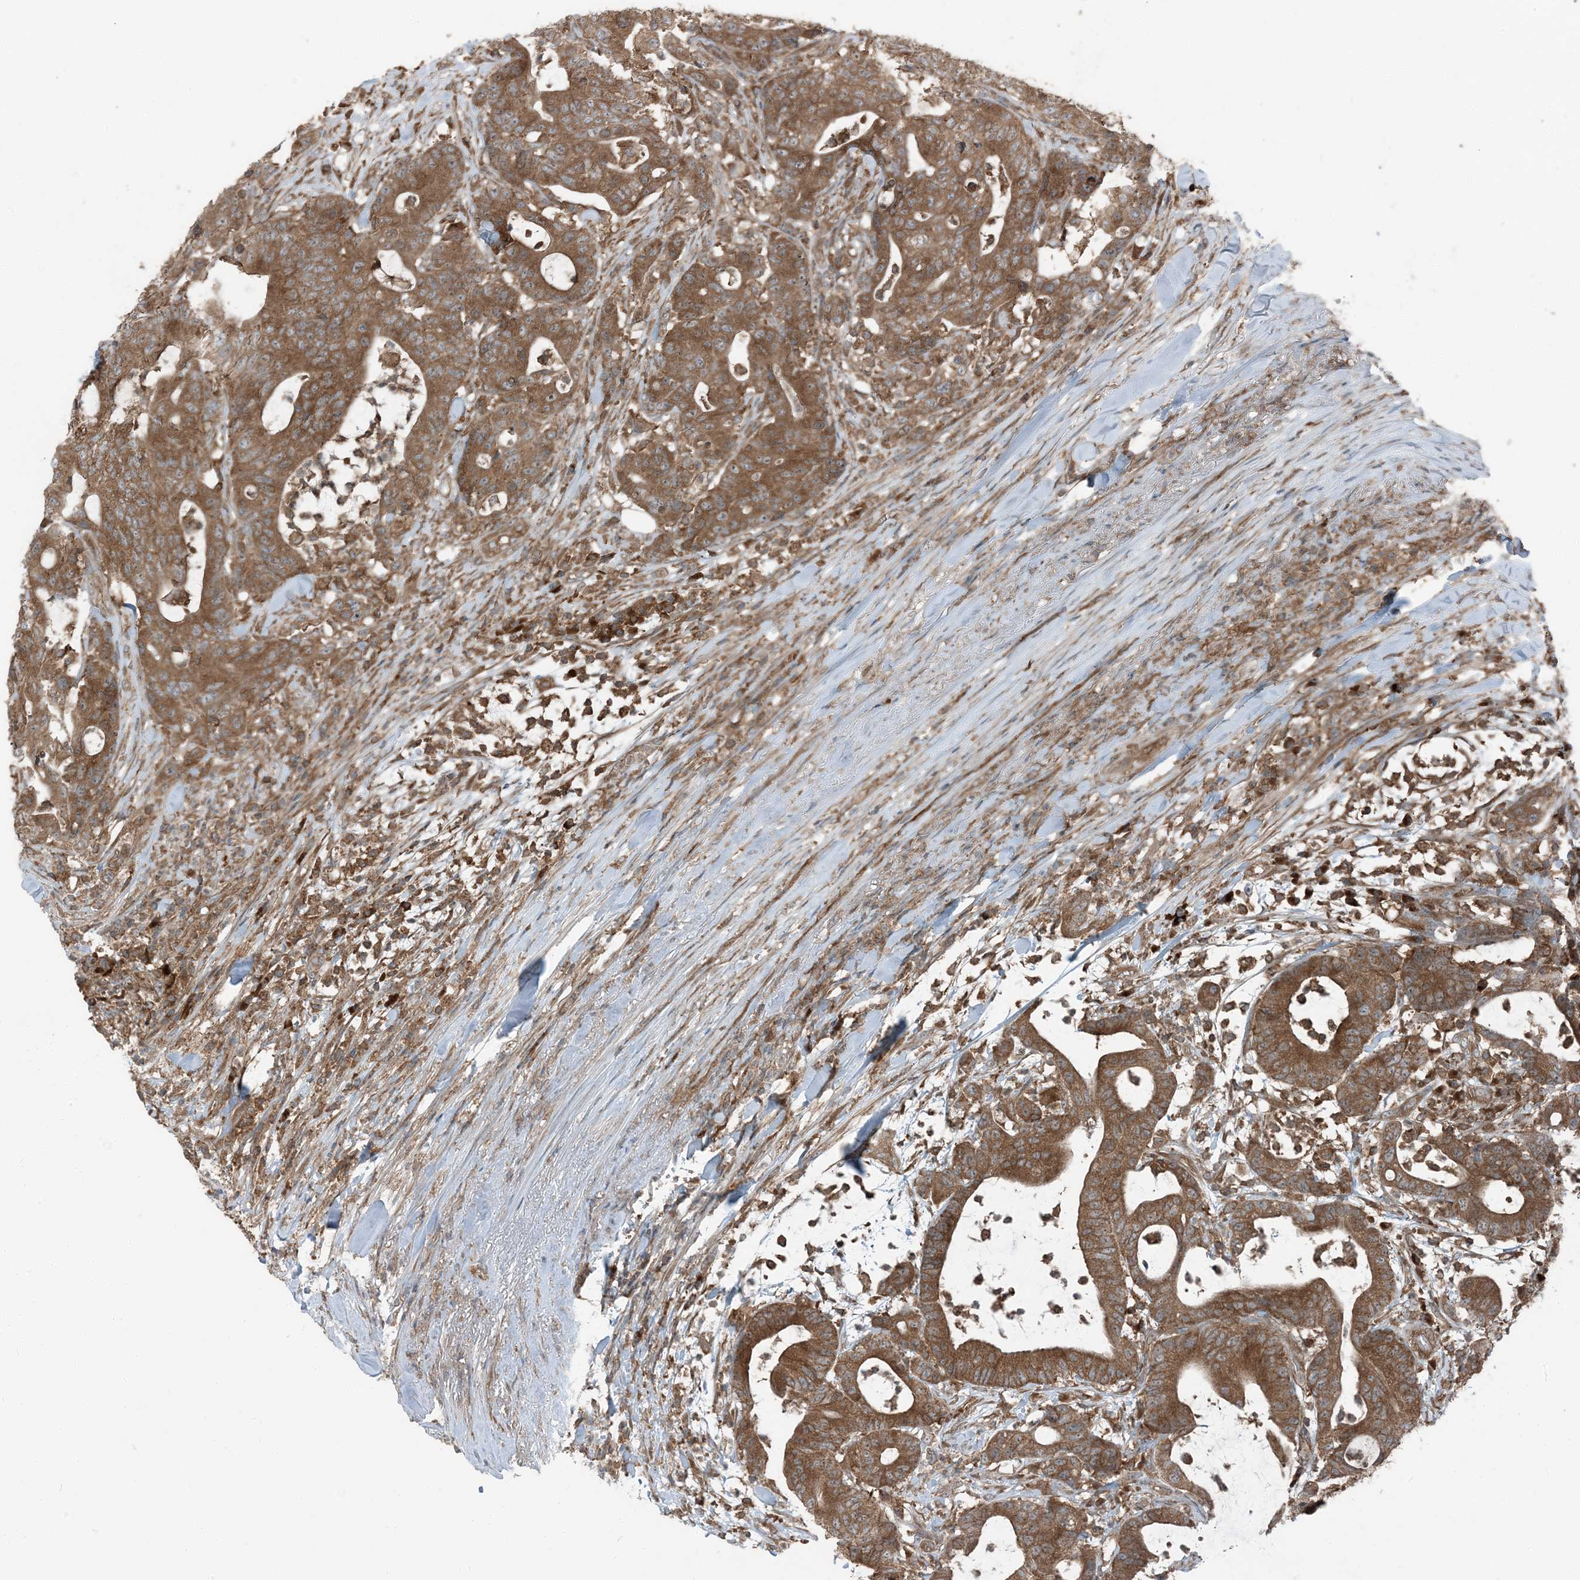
{"staining": {"intensity": "moderate", "quantity": ">75%", "location": "cytoplasmic/membranous"}, "tissue": "colorectal cancer", "cell_type": "Tumor cells", "image_type": "cancer", "snomed": [{"axis": "morphology", "description": "Adenocarcinoma, NOS"}, {"axis": "topography", "description": "Colon"}], "caption": "Tumor cells display medium levels of moderate cytoplasmic/membranous expression in approximately >75% of cells in human colorectal cancer.", "gene": "RAB3GAP1", "patient": {"sex": "female", "age": 84}}